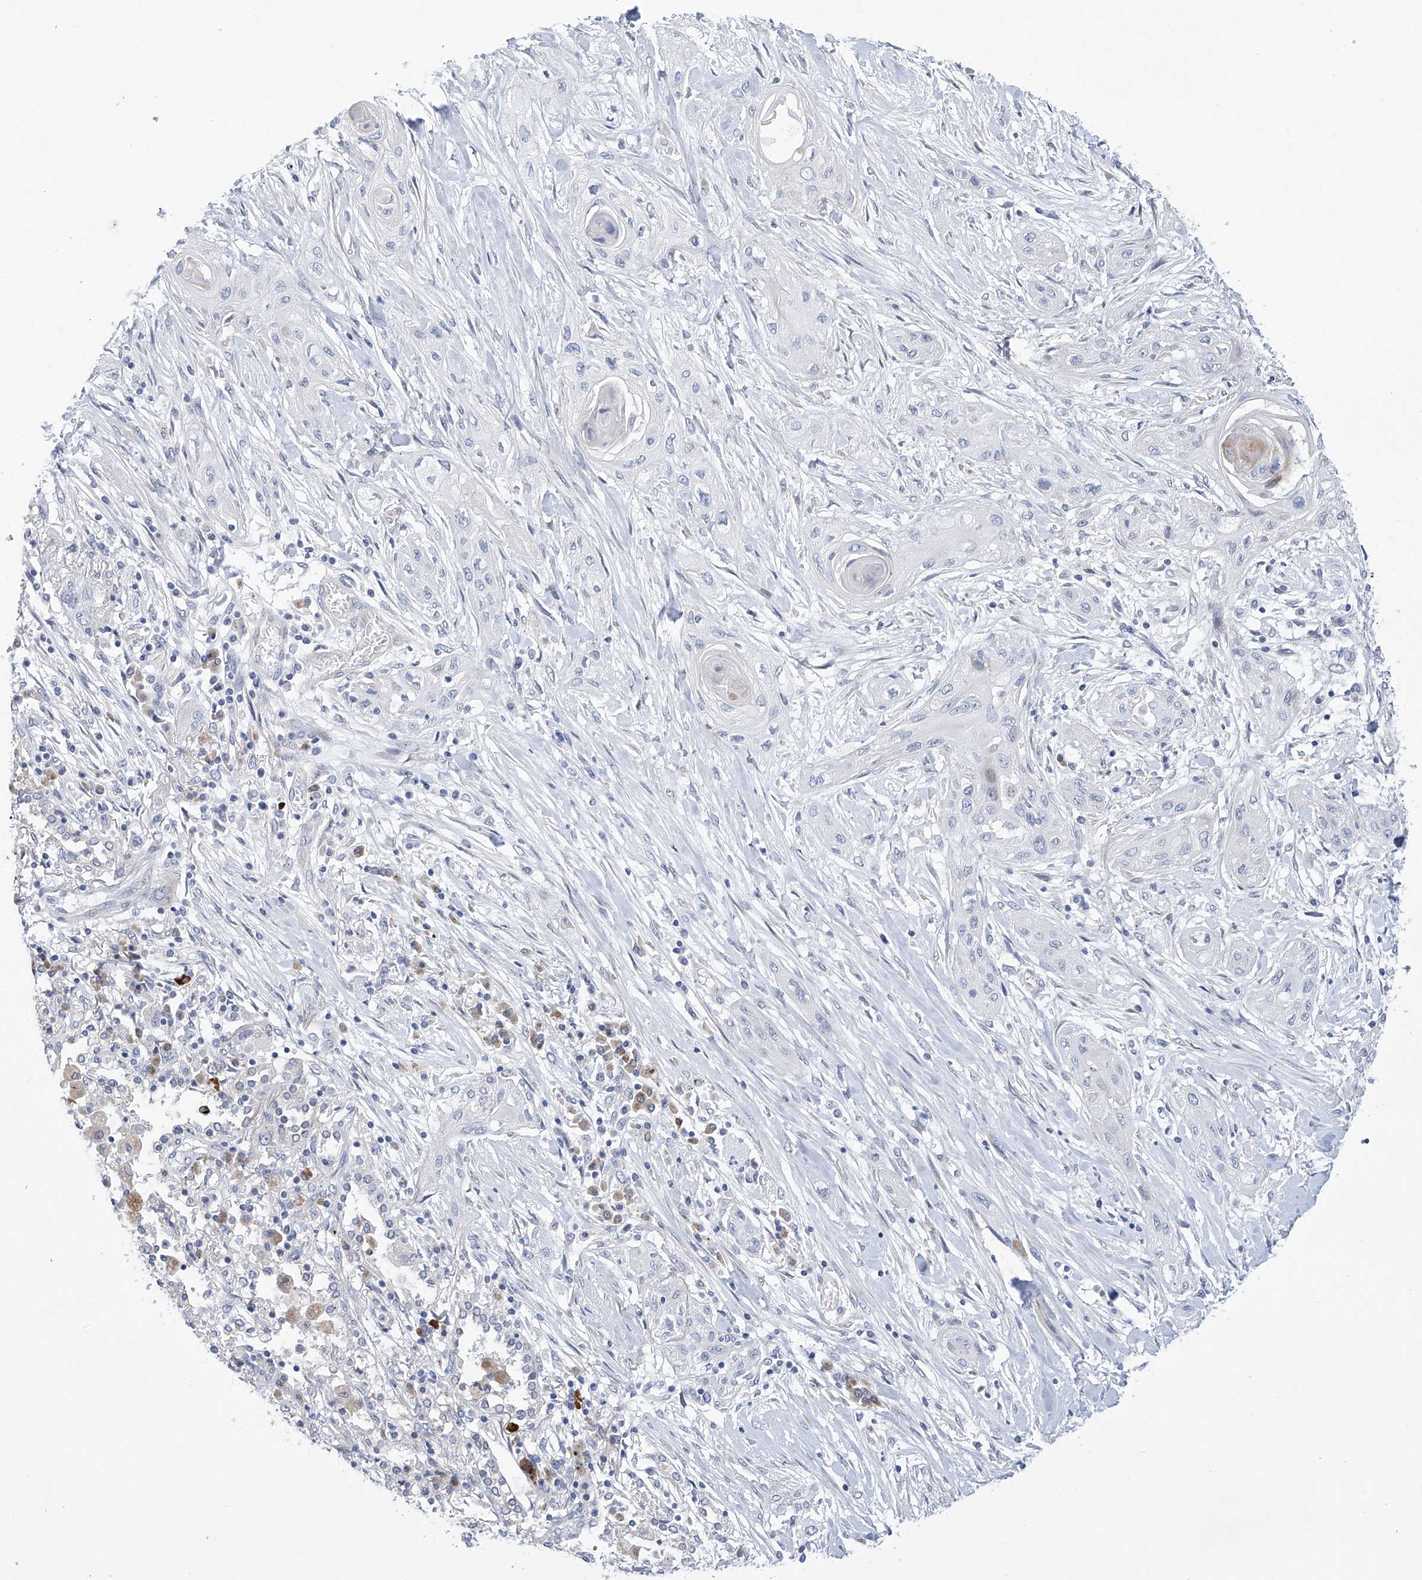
{"staining": {"intensity": "negative", "quantity": "none", "location": "none"}, "tissue": "lung cancer", "cell_type": "Tumor cells", "image_type": "cancer", "snomed": [{"axis": "morphology", "description": "Squamous cell carcinoma, NOS"}, {"axis": "topography", "description": "Lung"}], "caption": "IHC image of neoplastic tissue: human squamous cell carcinoma (lung) stained with DAB shows no significant protein staining in tumor cells.", "gene": "SLCO4A1", "patient": {"sex": "female", "age": 47}}